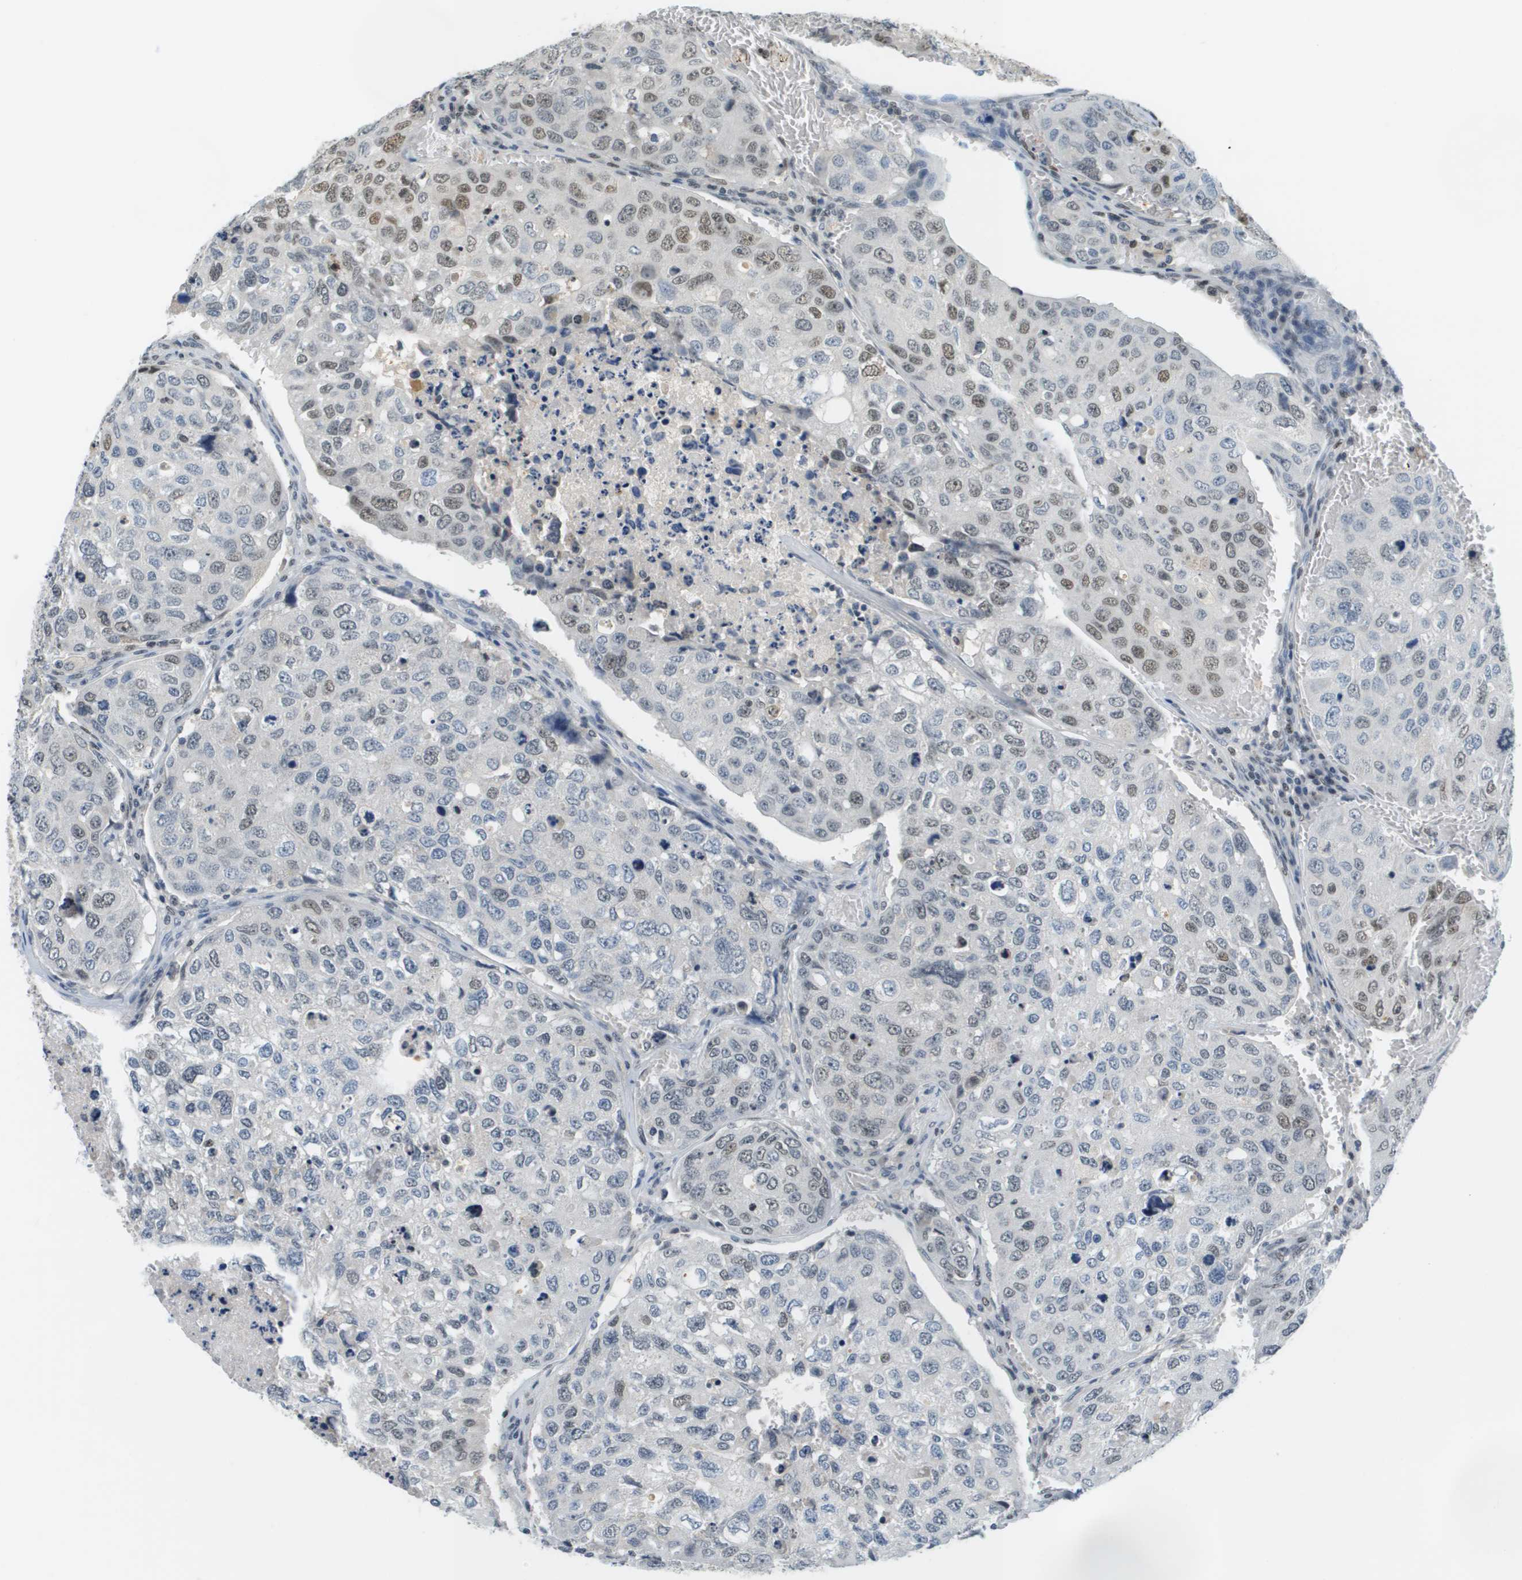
{"staining": {"intensity": "moderate", "quantity": "<25%", "location": "nuclear"}, "tissue": "urothelial cancer", "cell_type": "Tumor cells", "image_type": "cancer", "snomed": [{"axis": "morphology", "description": "Urothelial carcinoma, High grade"}, {"axis": "topography", "description": "Lymph node"}, {"axis": "topography", "description": "Urinary bladder"}], "caption": "Brown immunohistochemical staining in human urothelial carcinoma (high-grade) shows moderate nuclear positivity in approximately <25% of tumor cells.", "gene": "CBX5", "patient": {"sex": "male", "age": 51}}